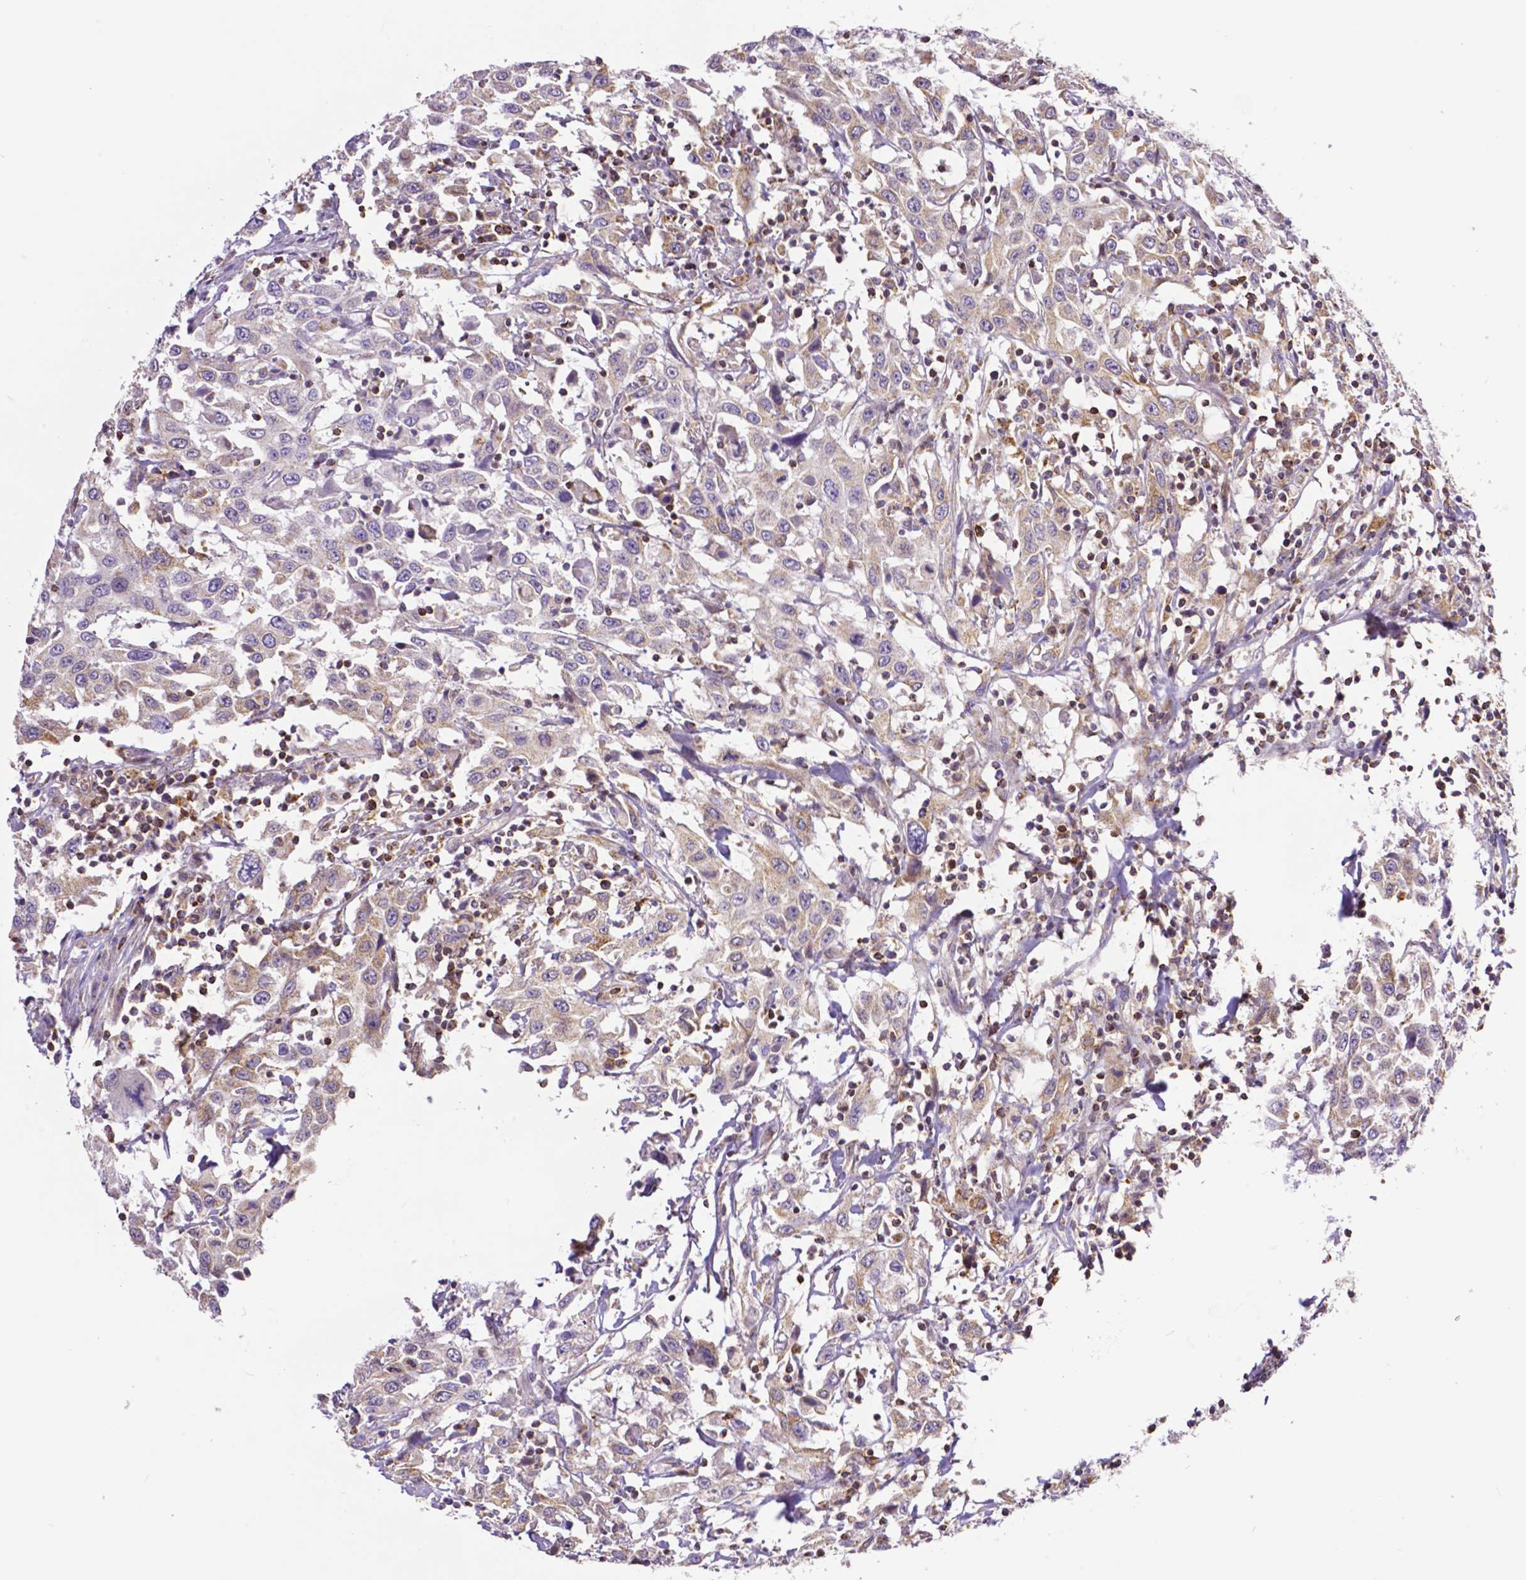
{"staining": {"intensity": "weak", "quantity": "25%-75%", "location": "cytoplasmic/membranous"}, "tissue": "urothelial cancer", "cell_type": "Tumor cells", "image_type": "cancer", "snomed": [{"axis": "morphology", "description": "Urothelial carcinoma, High grade"}, {"axis": "topography", "description": "Urinary bladder"}], "caption": "A micrograph of human urothelial cancer stained for a protein reveals weak cytoplasmic/membranous brown staining in tumor cells. (brown staining indicates protein expression, while blue staining denotes nuclei).", "gene": "MCL1", "patient": {"sex": "male", "age": 61}}